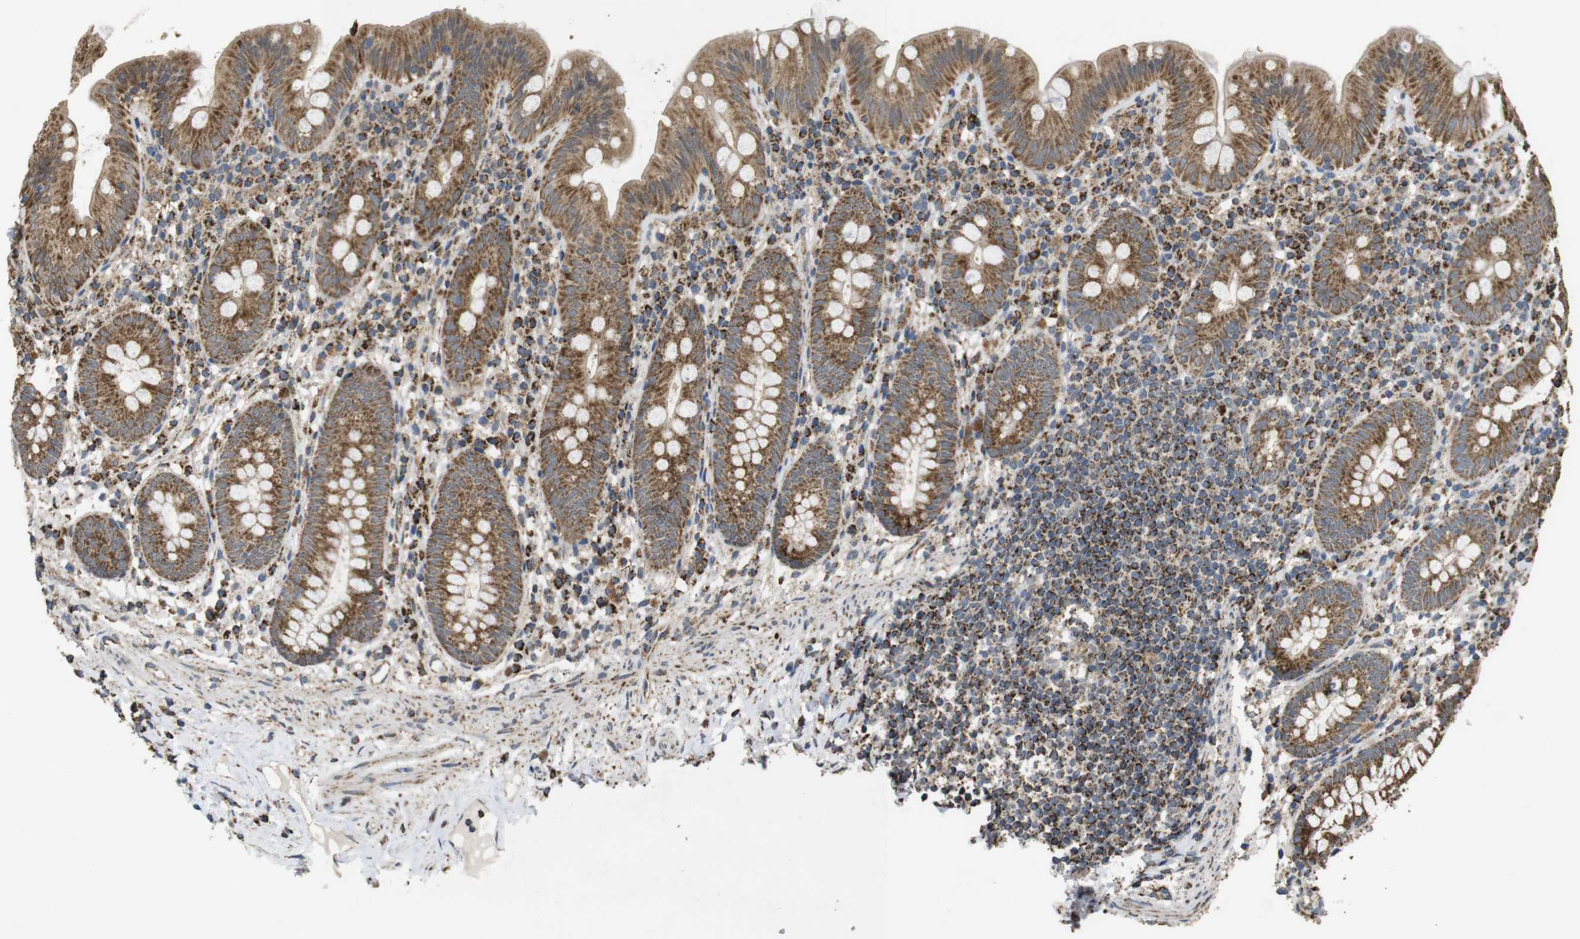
{"staining": {"intensity": "moderate", "quantity": ">75%", "location": "cytoplasmic/membranous"}, "tissue": "appendix", "cell_type": "Glandular cells", "image_type": "normal", "snomed": [{"axis": "morphology", "description": "Normal tissue, NOS"}, {"axis": "topography", "description": "Appendix"}], "caption": "Moderate cytoplasmic/membranous positivity is identified in approximately >75% of glandular cells in normal appendix.", "gene": "CALHM2", "patient": {"sex": "male", "age": 52}}